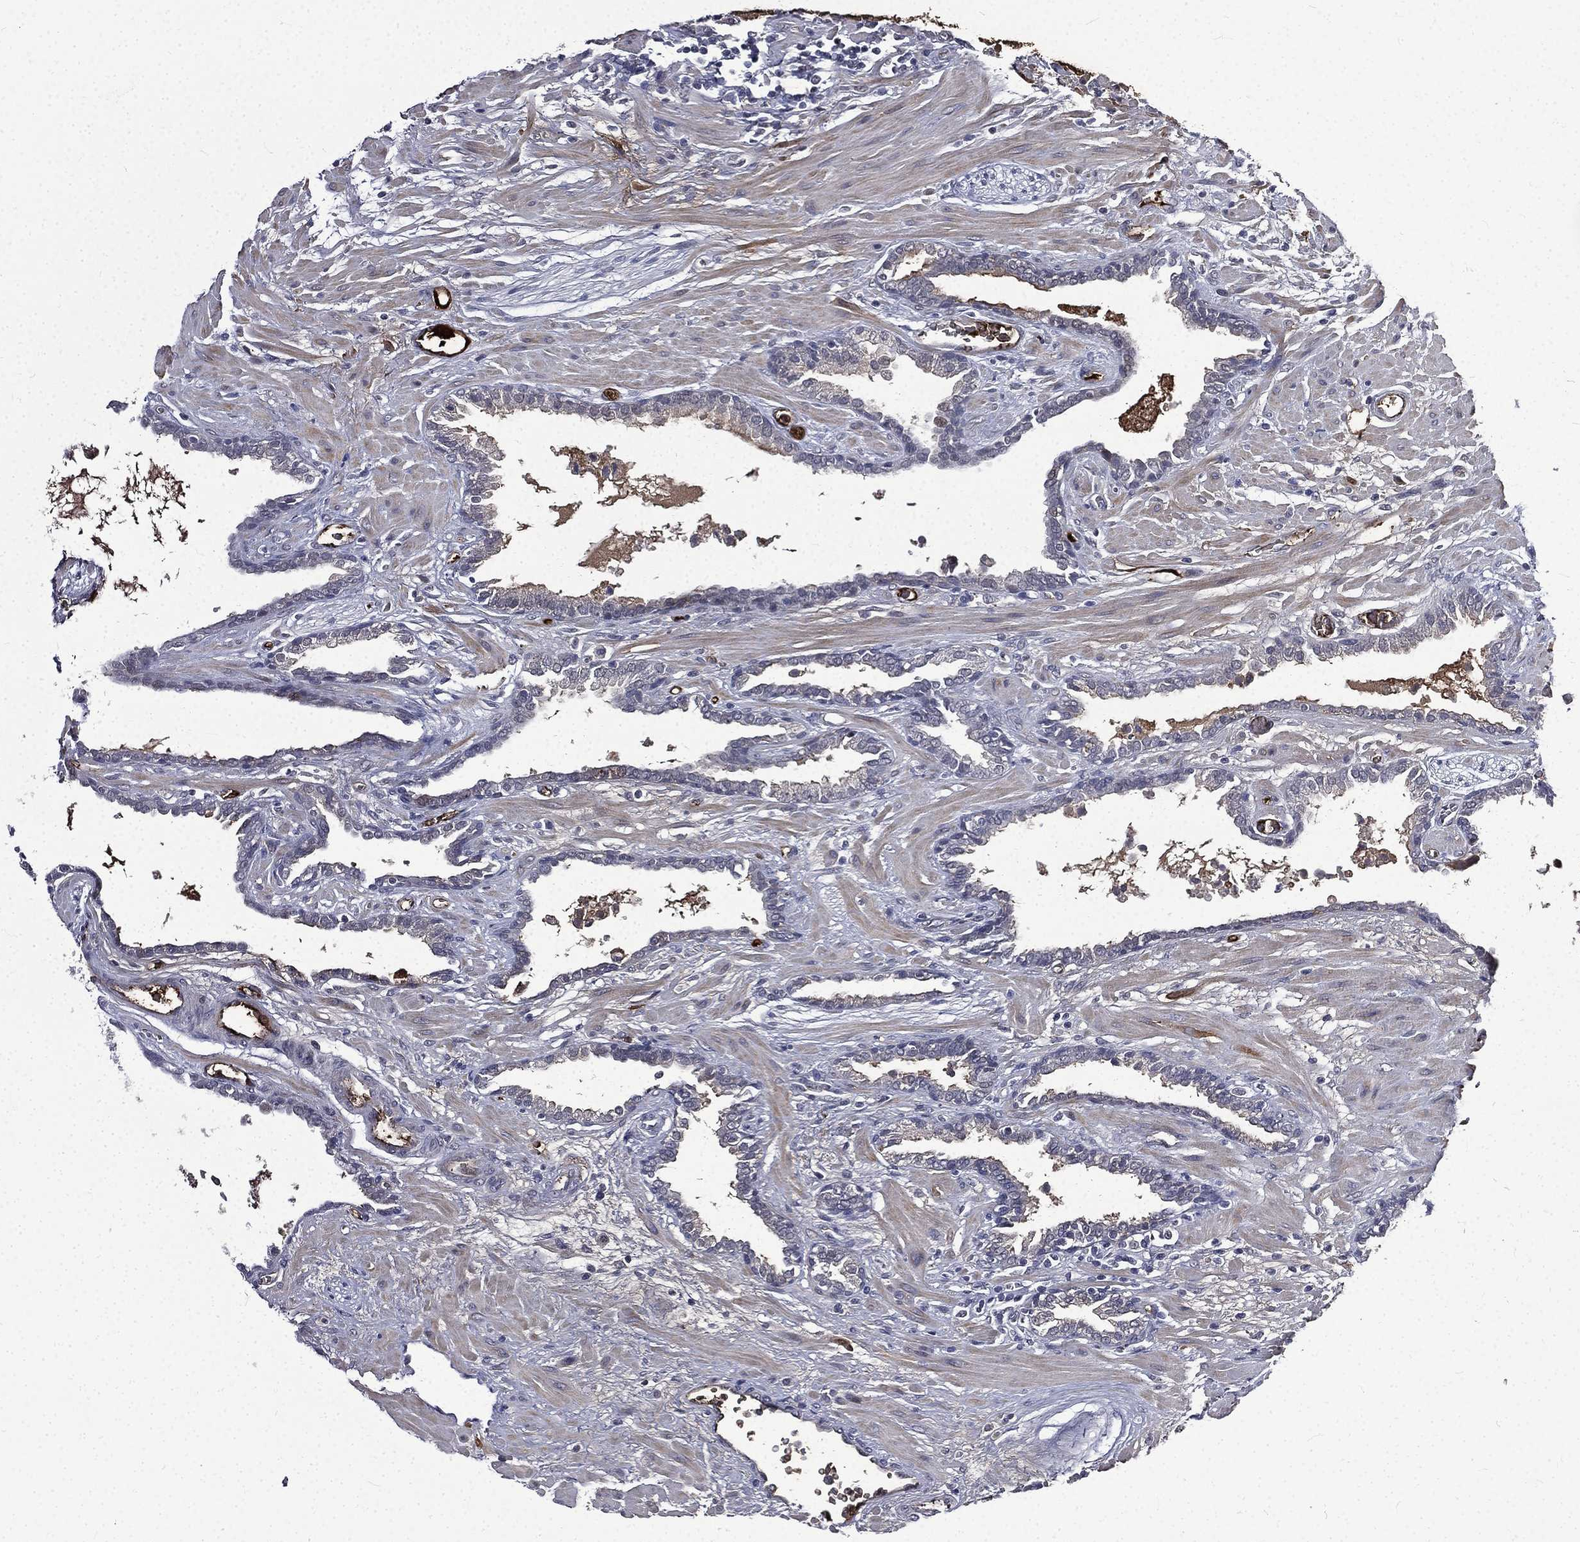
{"staining": {"intensity": "negative", "quantity": "none", "location": "none"}, "tissue": "prostate cancer", "cell_type": "Tumor cells", "image_type": "cancer", "snomed": [{"axis": "morphology", "description": "Adenocarcinoma, Low grade"}, {"axis": "topography", "description": "Prostate"}], "caption": "Image shows no significant protein staining in tumor cells of low-grade adenocarcinoma (prostate). (DAB (3,3'-diaminobenzidine) IHC, high magnification).", "gene": "FGG", "patient": {"sex": "male", "age": 69}}